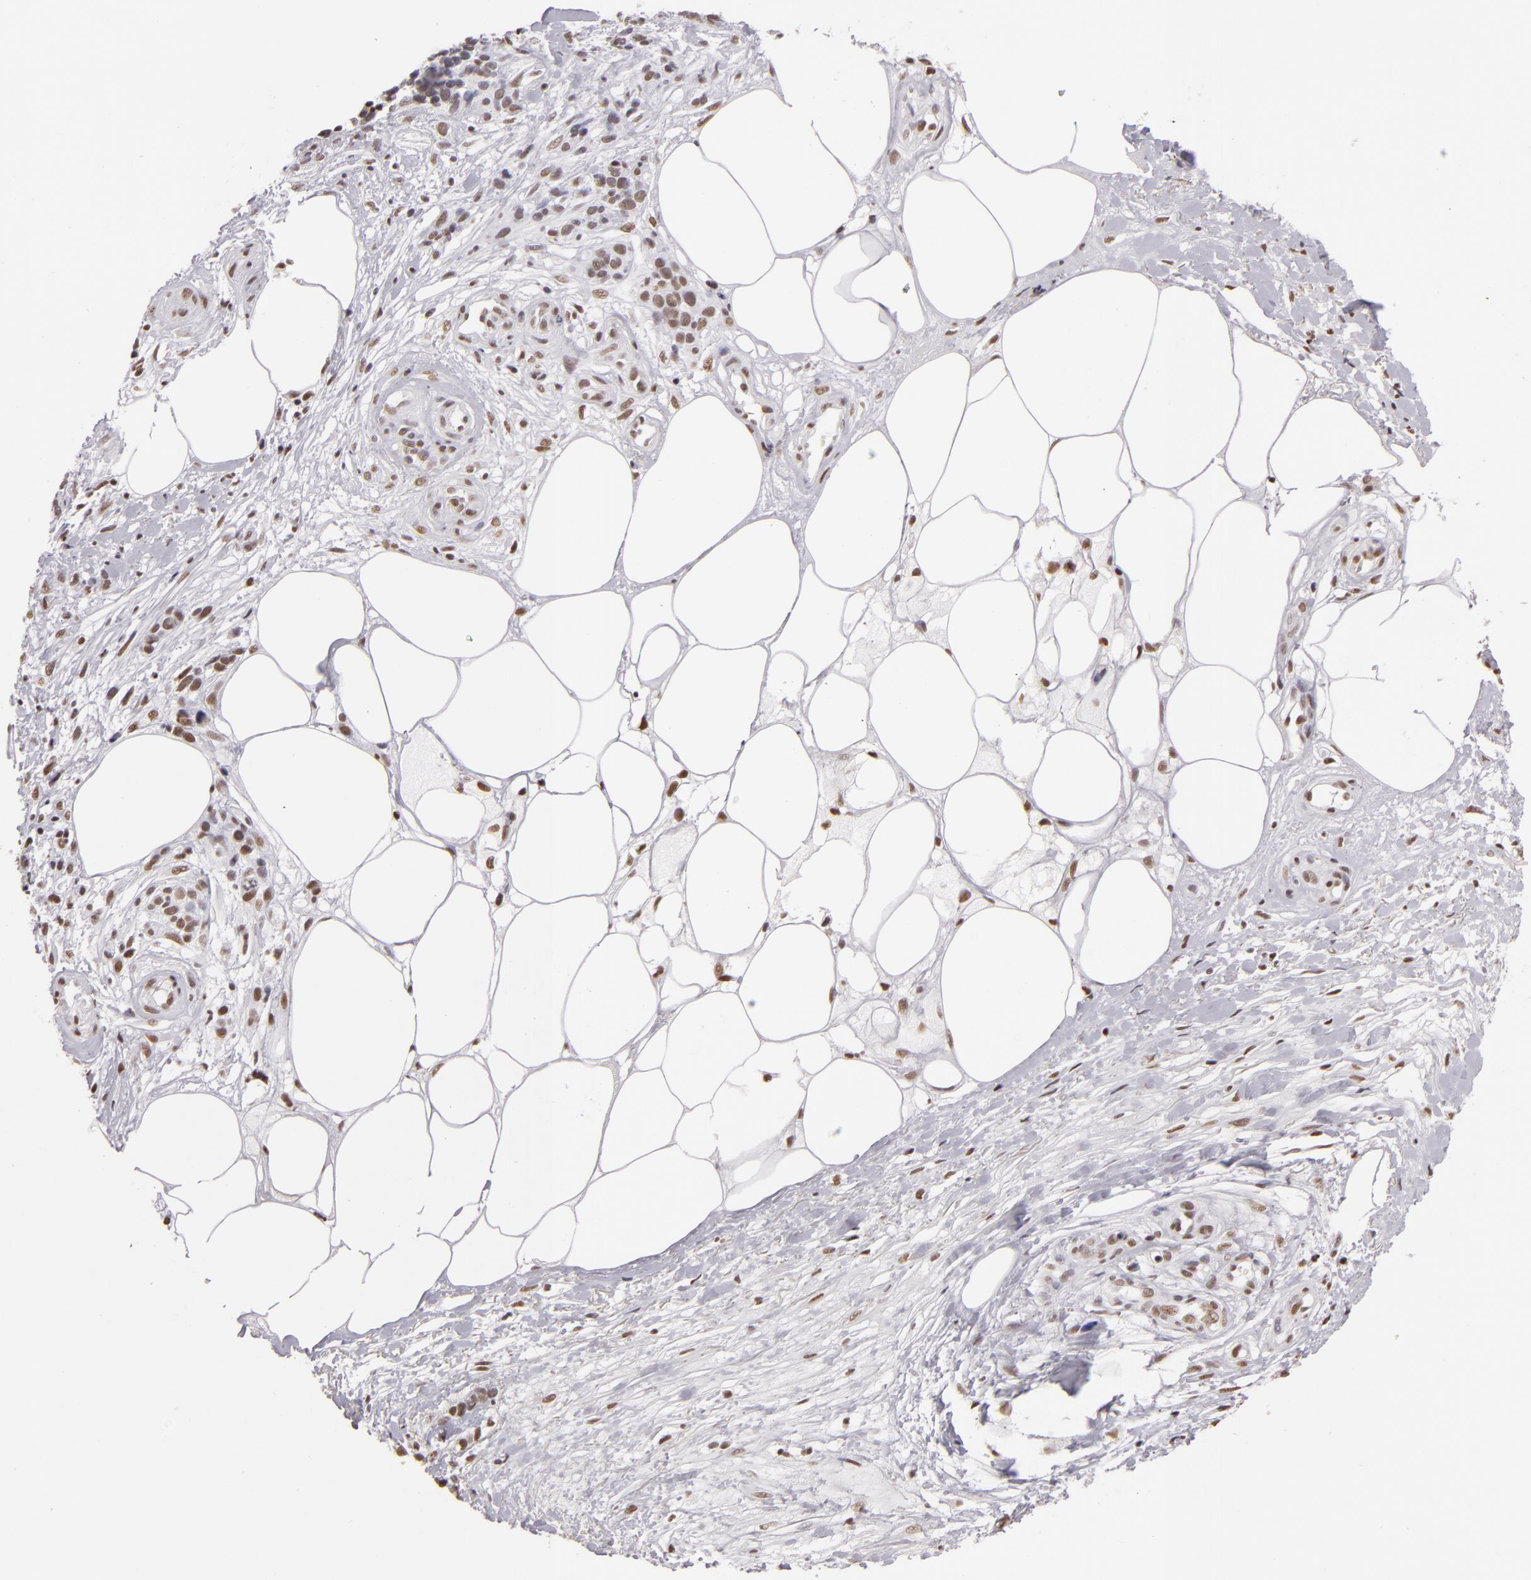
{"staining": {"intensity": "weak", "quantity": ">75%", "location": "nuclear"}, "tissue": "melanoma", "cell_type": "Tumor cells", "image_type": "cancer", "snomed": [{"axis": "morphology", "description": "Malignant melanoma, NOS"}, {"axis": "topography", "description": "Skin"}], "caption": "Melanoma stained for a protein (brown) shows weak nuclear positive staining in approximately >75% of tumor cells.", "gene": "INTS6", "patient": {"sex": "female", "age": 85}}